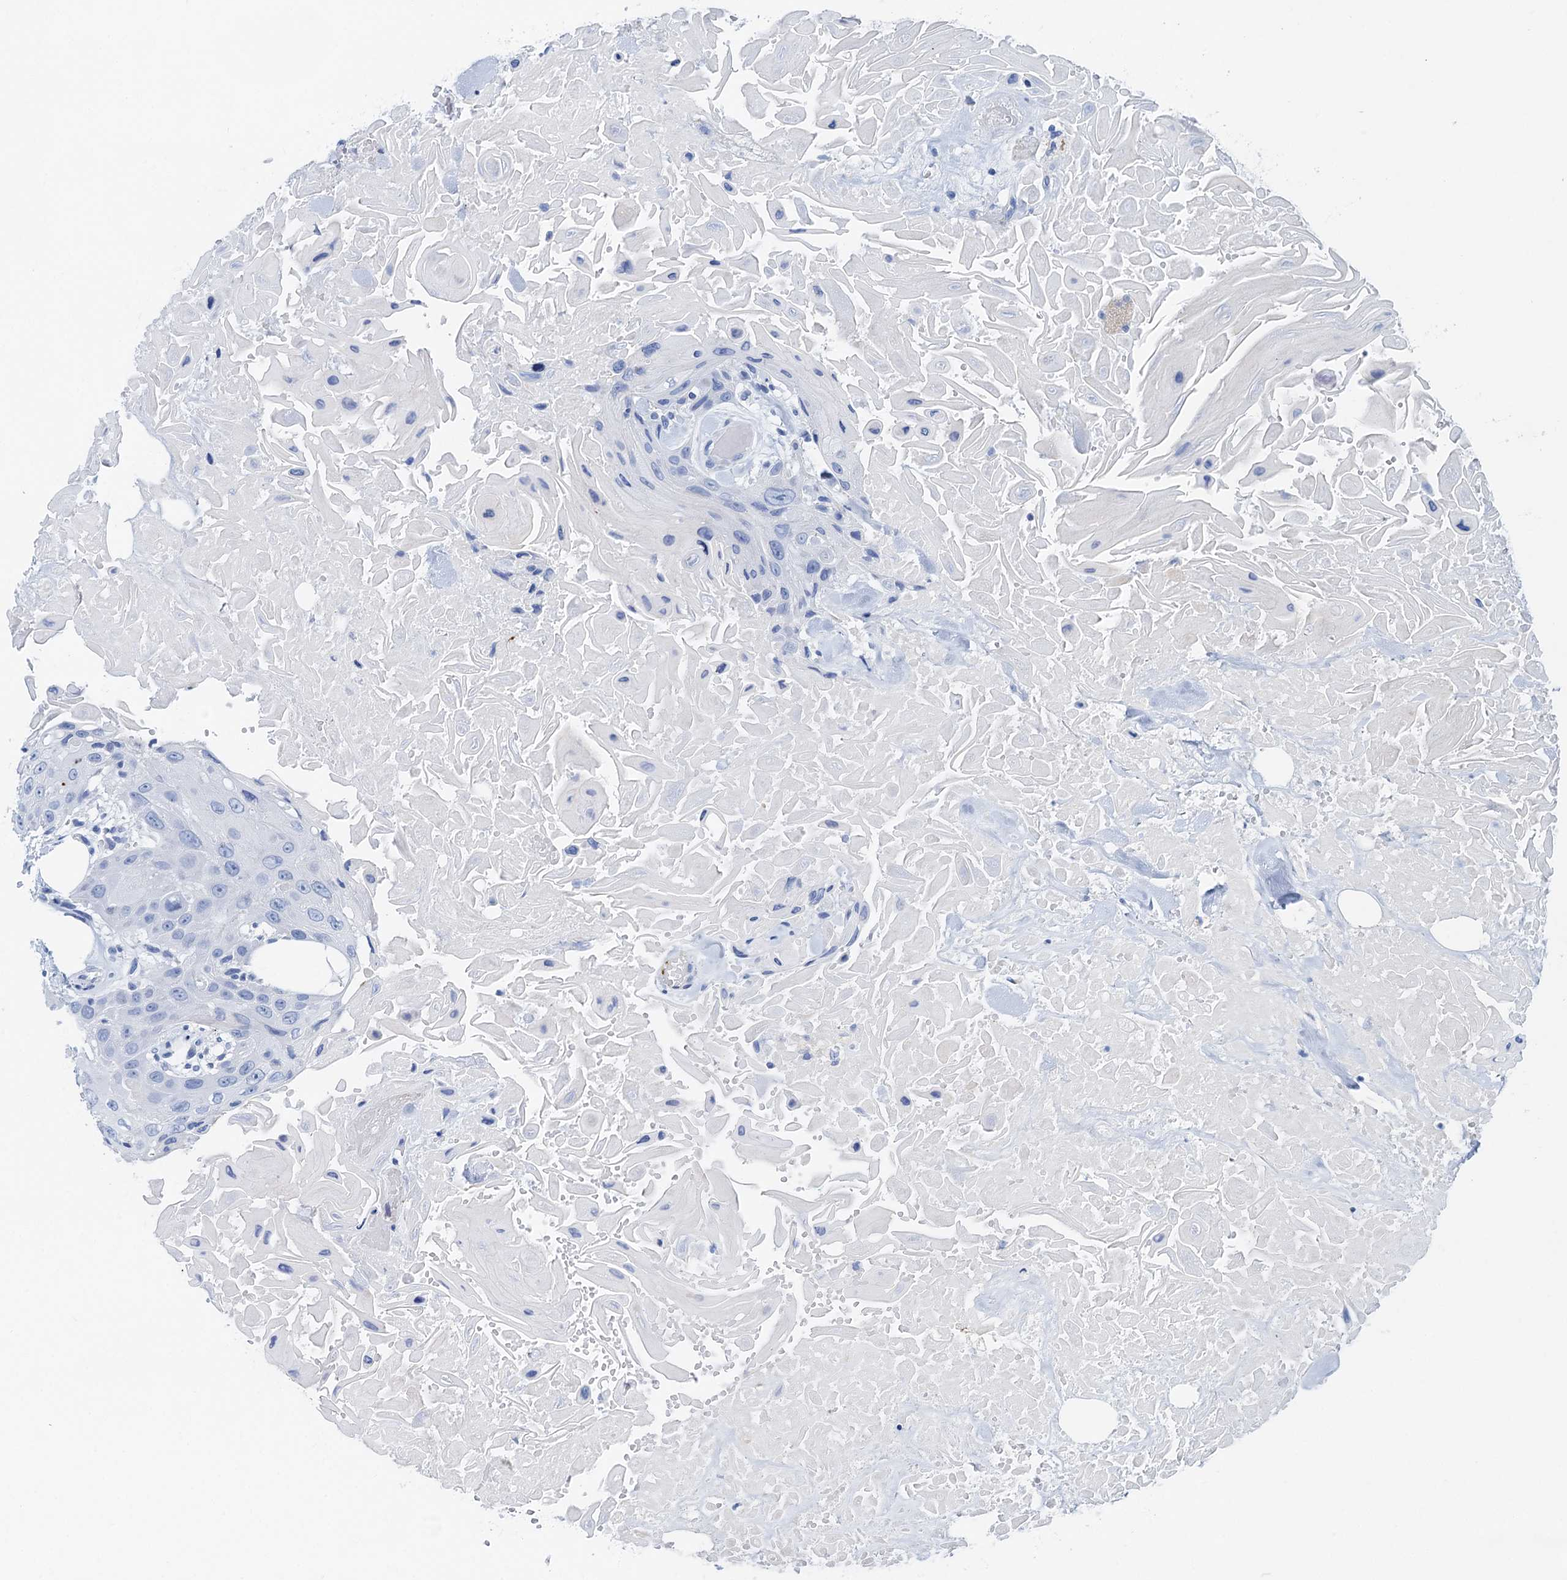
{"staining": {"intensity": "negative", "quantity": "none", "location": "none"}, "tissue": "head and neck cancer", "cell_type": "Tumor cells", "image_type": "cancer", "snomed": [{"axis": "morphology", "description": "Squamous cell carcinoma, NOS"}, {"axis": "topography", "description": "Head-Neck"}], "caption": "IHC of human head and neck cancer demonstrates no positivity in tumor cells. The staining was performed using DAB to visualize the protein expression in brown, while the nuclei were stained in blue with hematoxylin (Magnification: 20x).", "gene": "NLRP10", "patient": {"sex": "male", "age": 81}}